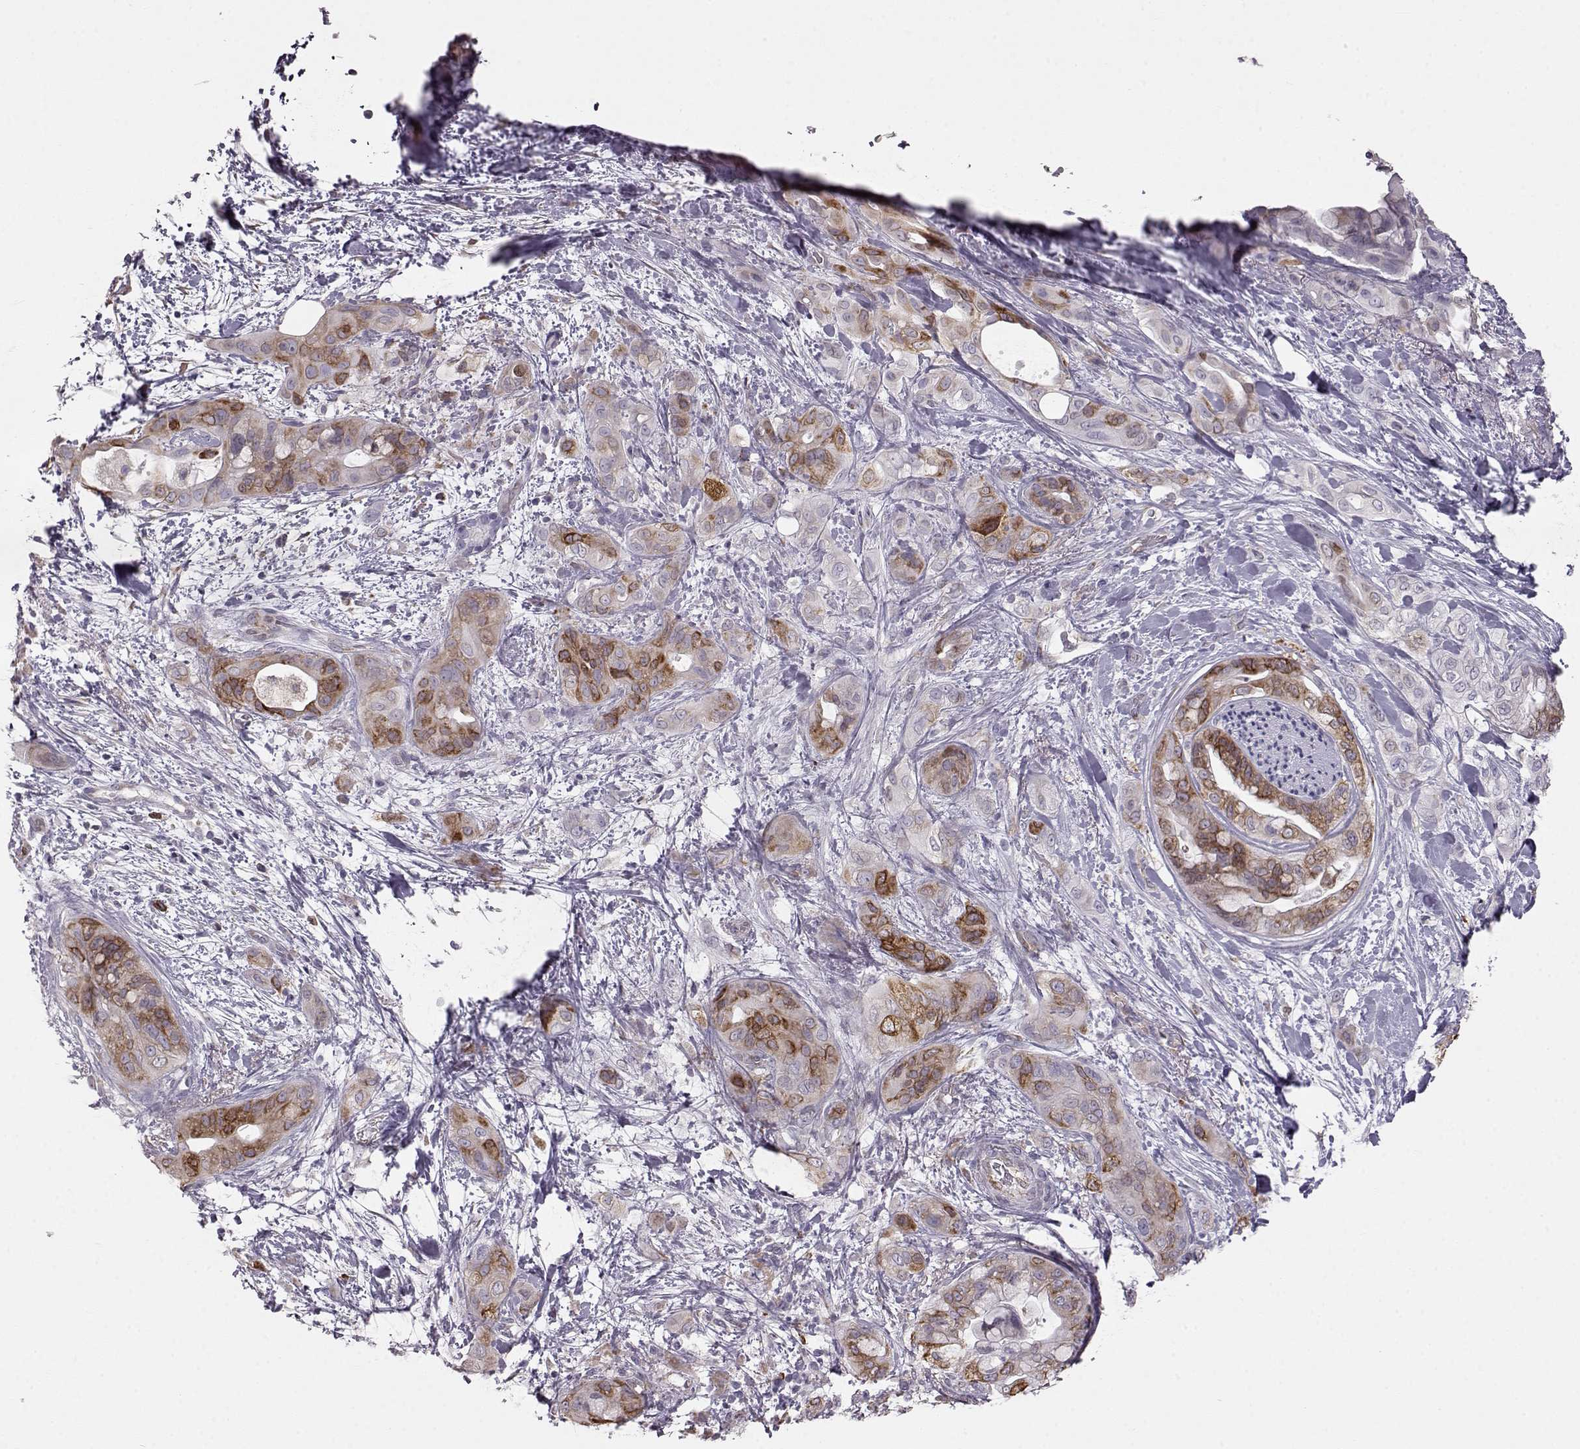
{"staining": {"intensity": "strong", "quantity": "25%-75%", "location": "cytoplasmic/membranous"}, "tissue": "pancreatic cancer", "cell_type": "Tumor cells", "image_type": "cancer", "snomed": [{"axis": "morphology", "description": "Adenocarcinoma, NOS"}, {"axis": "topography", "description": "Pancreas"}], "caption": "This is an image of immunohistochemistry (IHC) staining of pancreatic cancer (adenocarcinoma), which shows strong expression in the cytoplasmic/membranous of tumor cells.", "gene": "ELOVL5", "patient": {"sex": "male", "age": 71}}